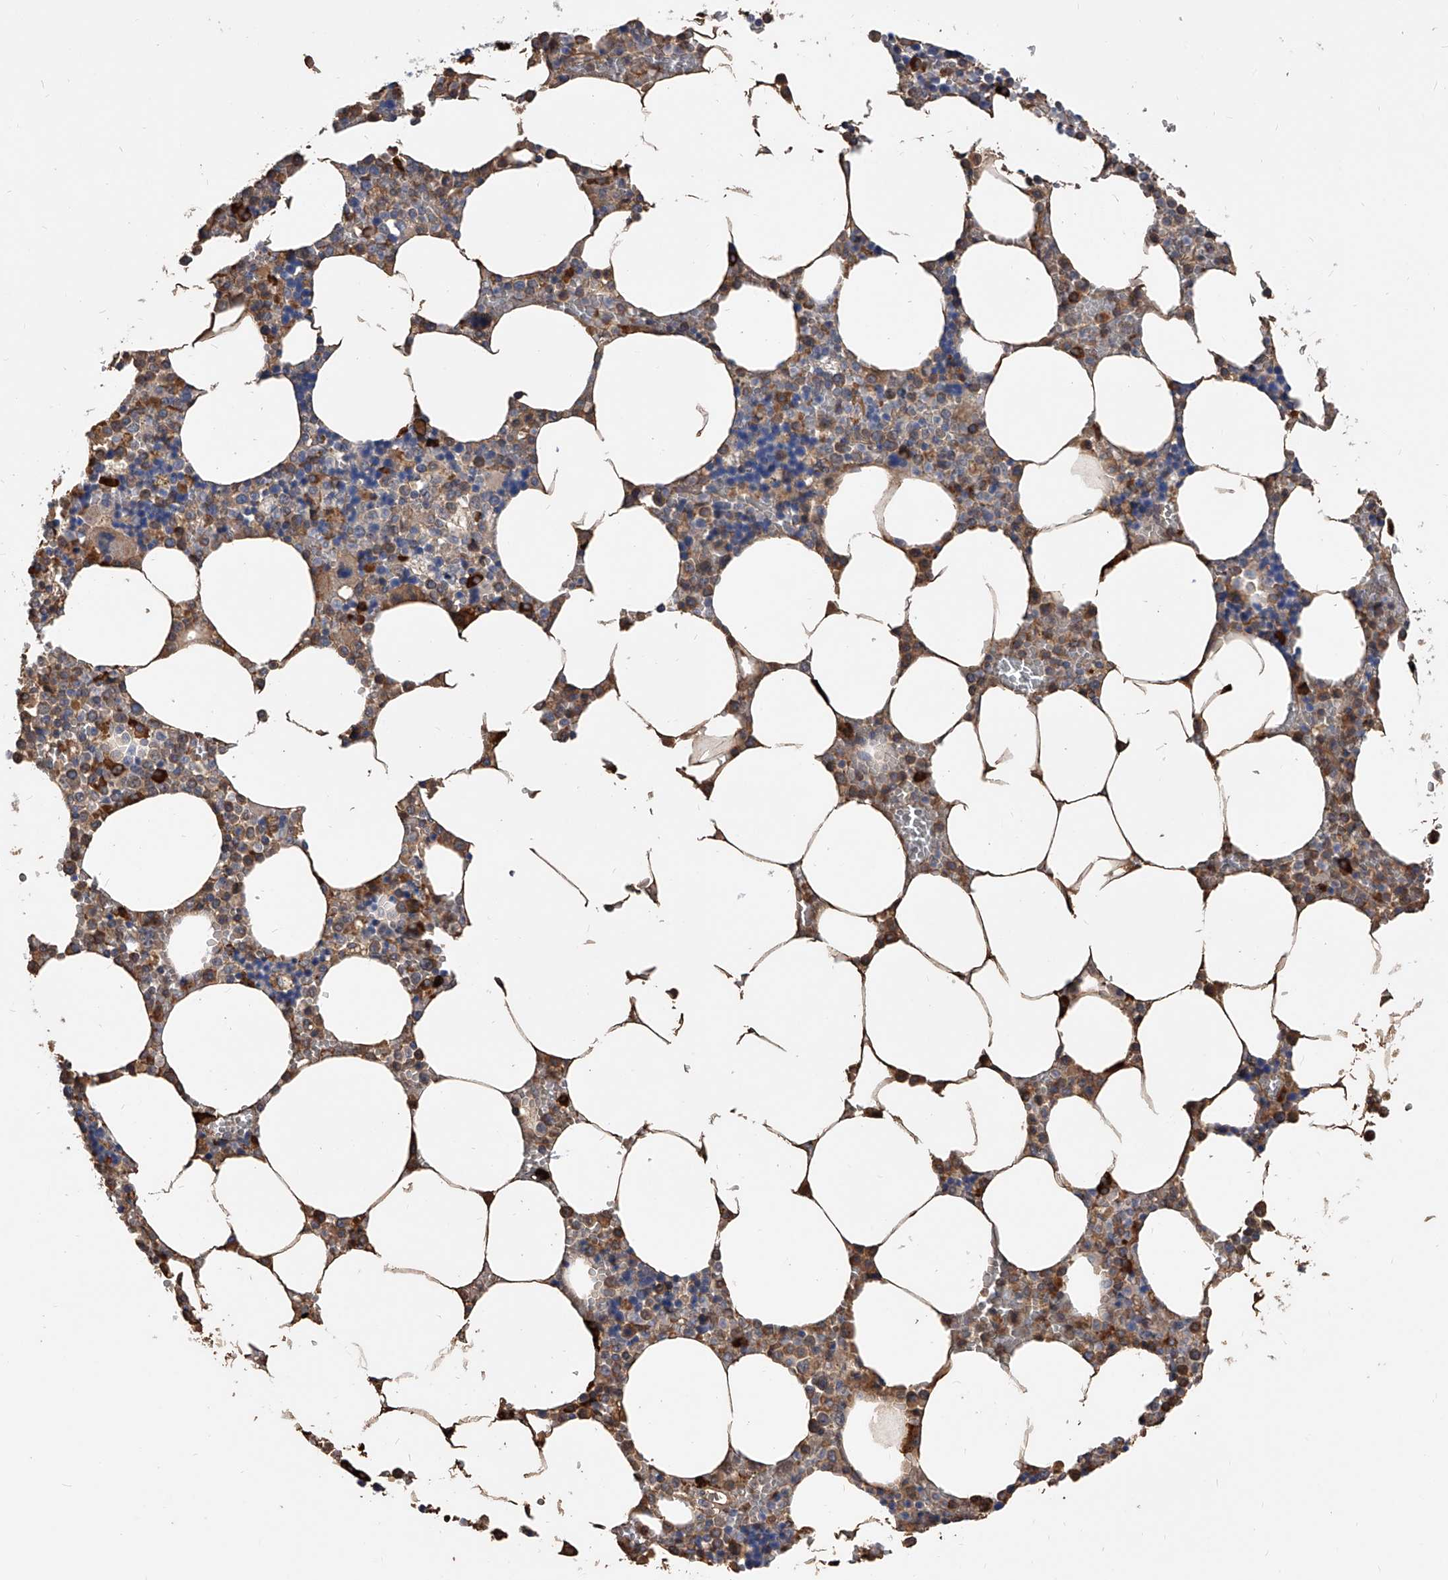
{"staining": {"intensity": "strong", "quantity": "<25%", "location": "cytoplasmic/membranous"}, "tissue": "bone marrow", "cell_type": "Hematopoietic cells", "image_type": "normal", "snomed": [{"axis": "morphology", "description": "Normal tissue, NOS"}, {"axis": "topography", "description": "Bone marrow"}], "caption": "Immunohistochemistry (IHC) histopathology image of benign human bone marrow stained for a protein (brown), which displays medium levels of strong cytoplasmic/membranous expression in approximately <25% of hematopoietic cells.", "gene": "ZNF25", "patient": {"sex": "male", "age": 70}}